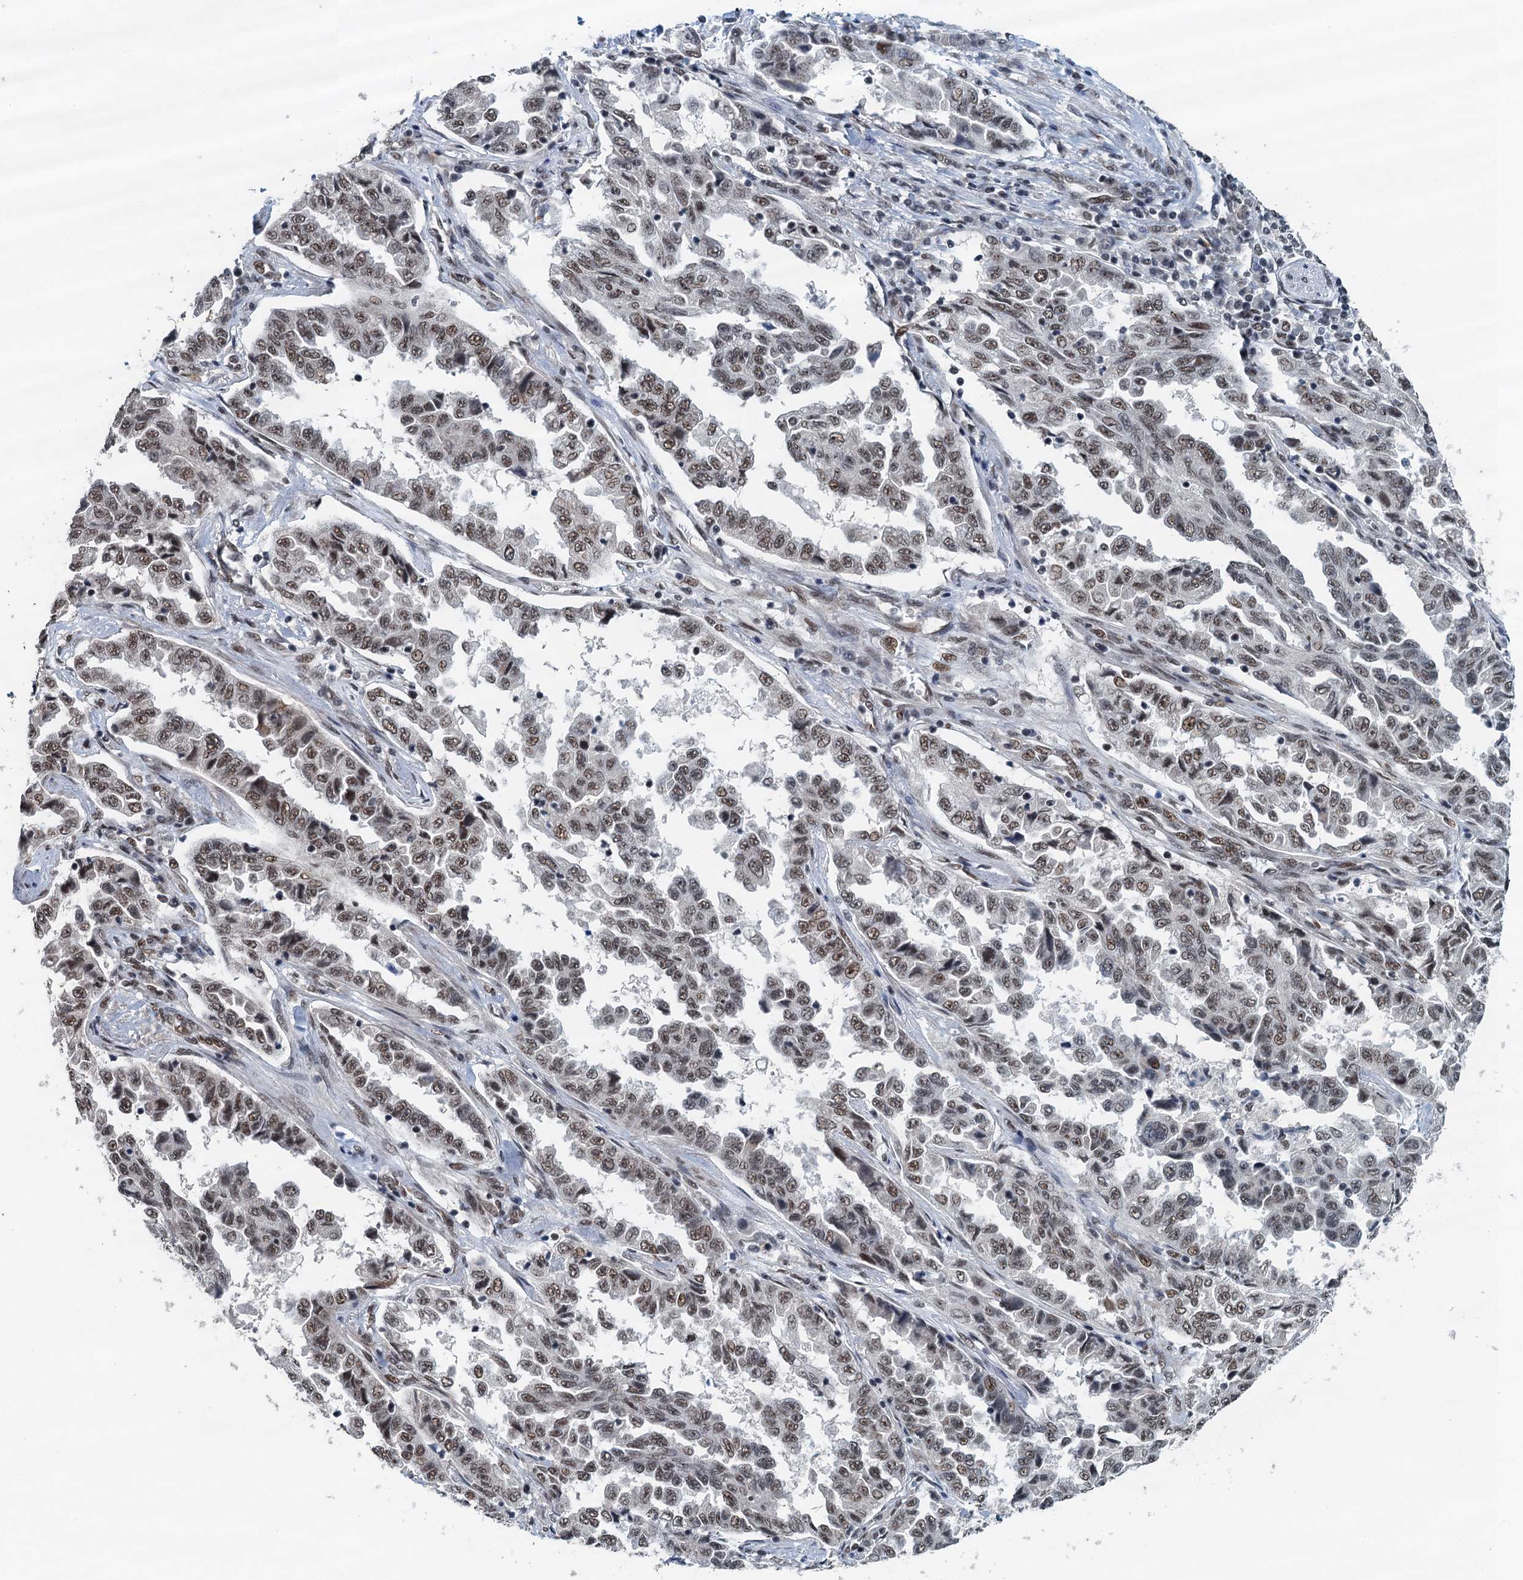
{"staining": {"intensity": "moderate", "quantity": ">75%", "location": "nuclear"}, "tissue": "lung cancer", "cell_type": "Tumor cells", "image_type": "cancer", "snomed": [{"axis": "morphology", "description": "Adenocarcinoma, NOS"}, {"axis": "topography", "description": "Lung"}], "caption": "Immunohistochemistry (DAB) staining of human lung adenocarcinoma shows moderate nuclear protein expression in about >75% of tumor cells. The staining was performed using DAB (3,3'-diaminobenzidine) to visualize the protein expression in brown, while the nuclei were stained in blue with hematoxylin (Magnification: 20x).", "gene": "MTA3", "patient": {"sex": "female", "age": 51}}